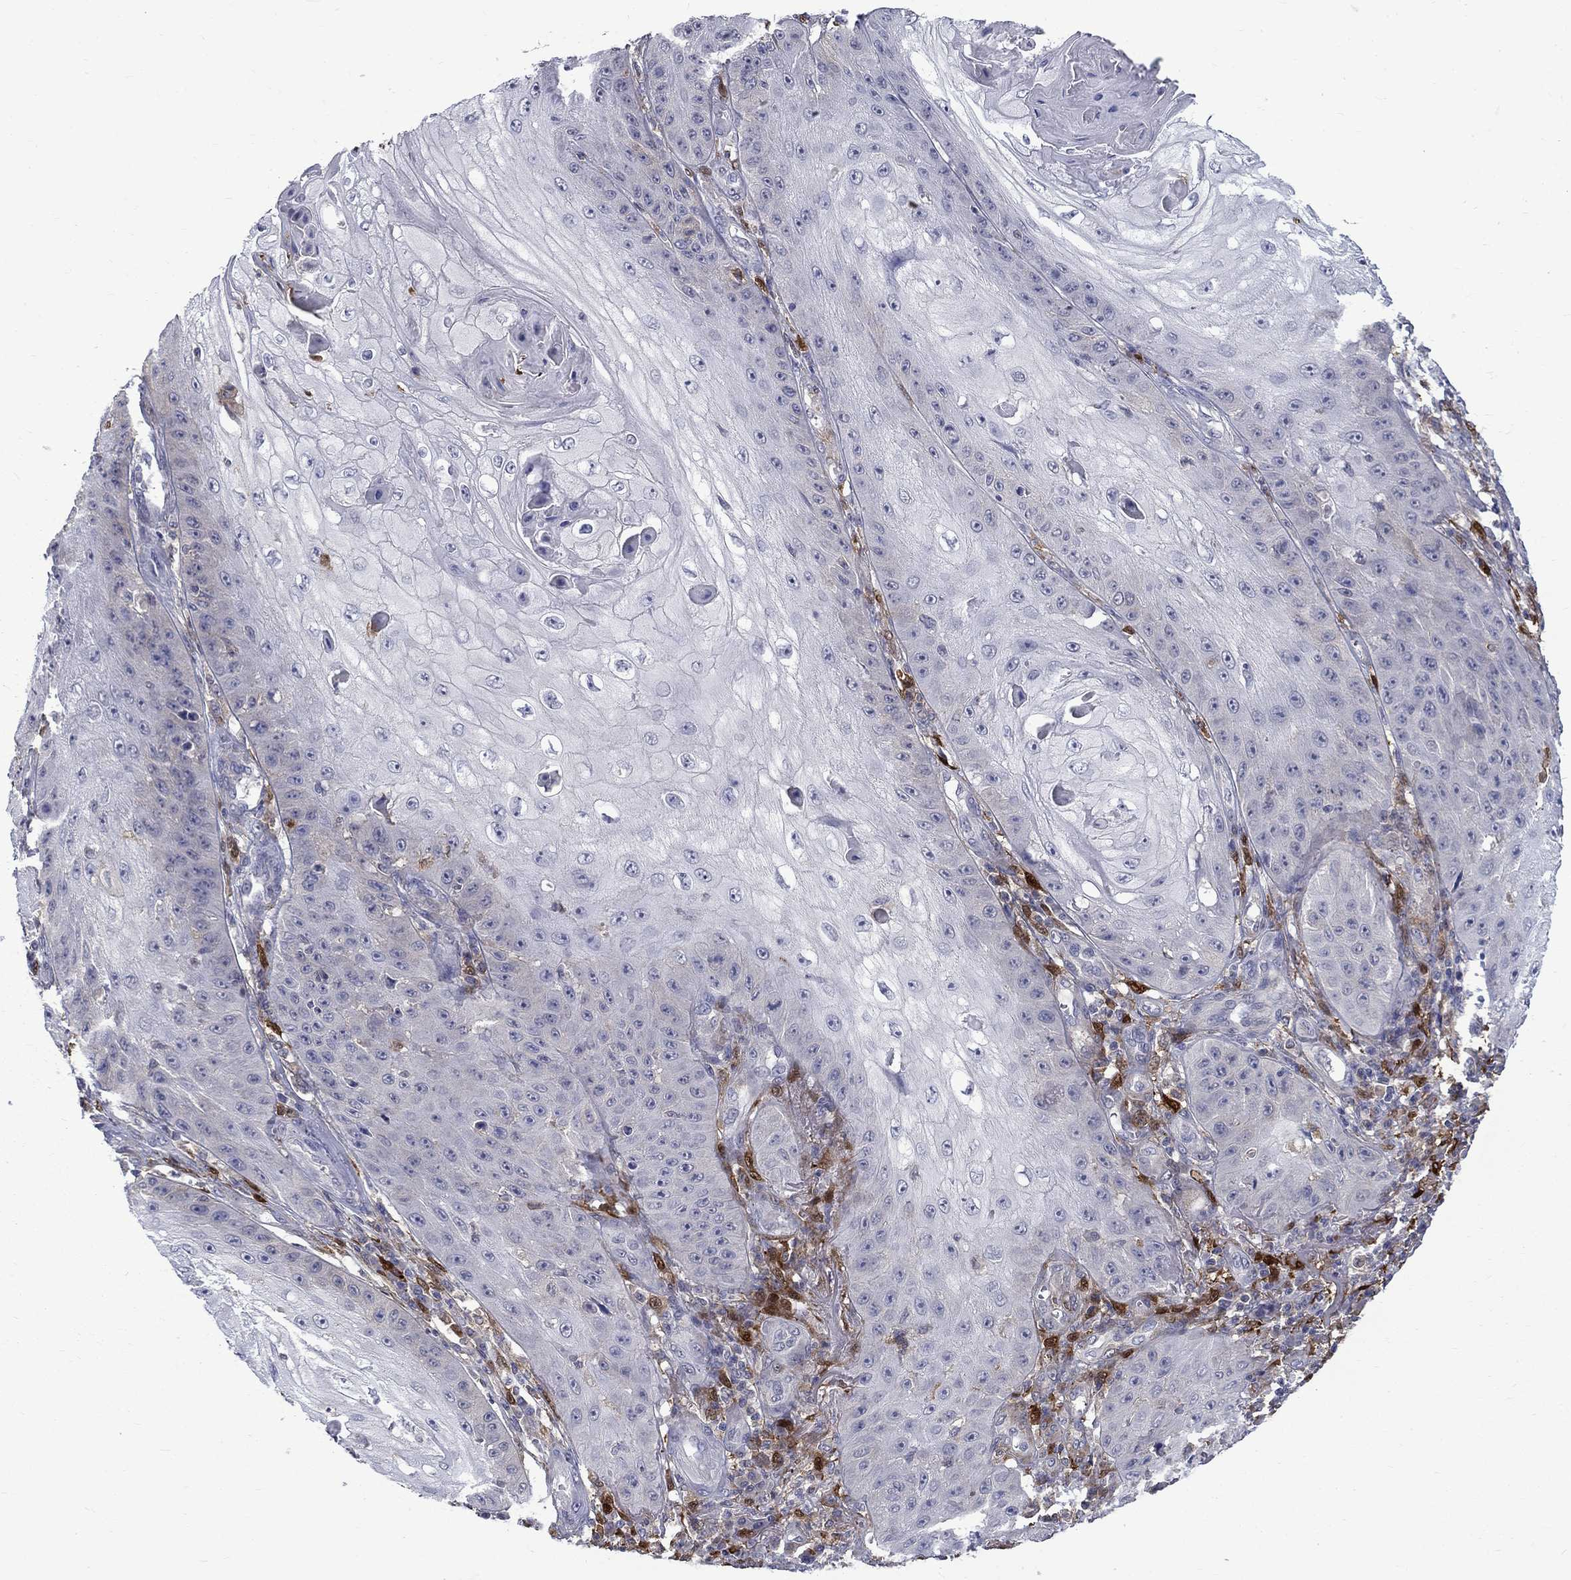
{"staining": {"intensity": "weak", "quantity": "<25%", "location": "cytoplasmic/membranous"}, "tissue": "skin cancer", "cell_type": "Tumor cells", "image_type": "cancer", "snomed": [{"axis": "morphology", "description": "Squamous cell carcinoma, NOS"}, {"axis": "topography", "description": "Skin"}], "caption": "High power microscopy histopathology image of an immunohistochemistry (IHC) micrograph of squamous cell carcinoma (skin), revealing no significant staining in tumor cells.", "gene": "PCBP3", "patient": {"sex": "male", "age": 70}}